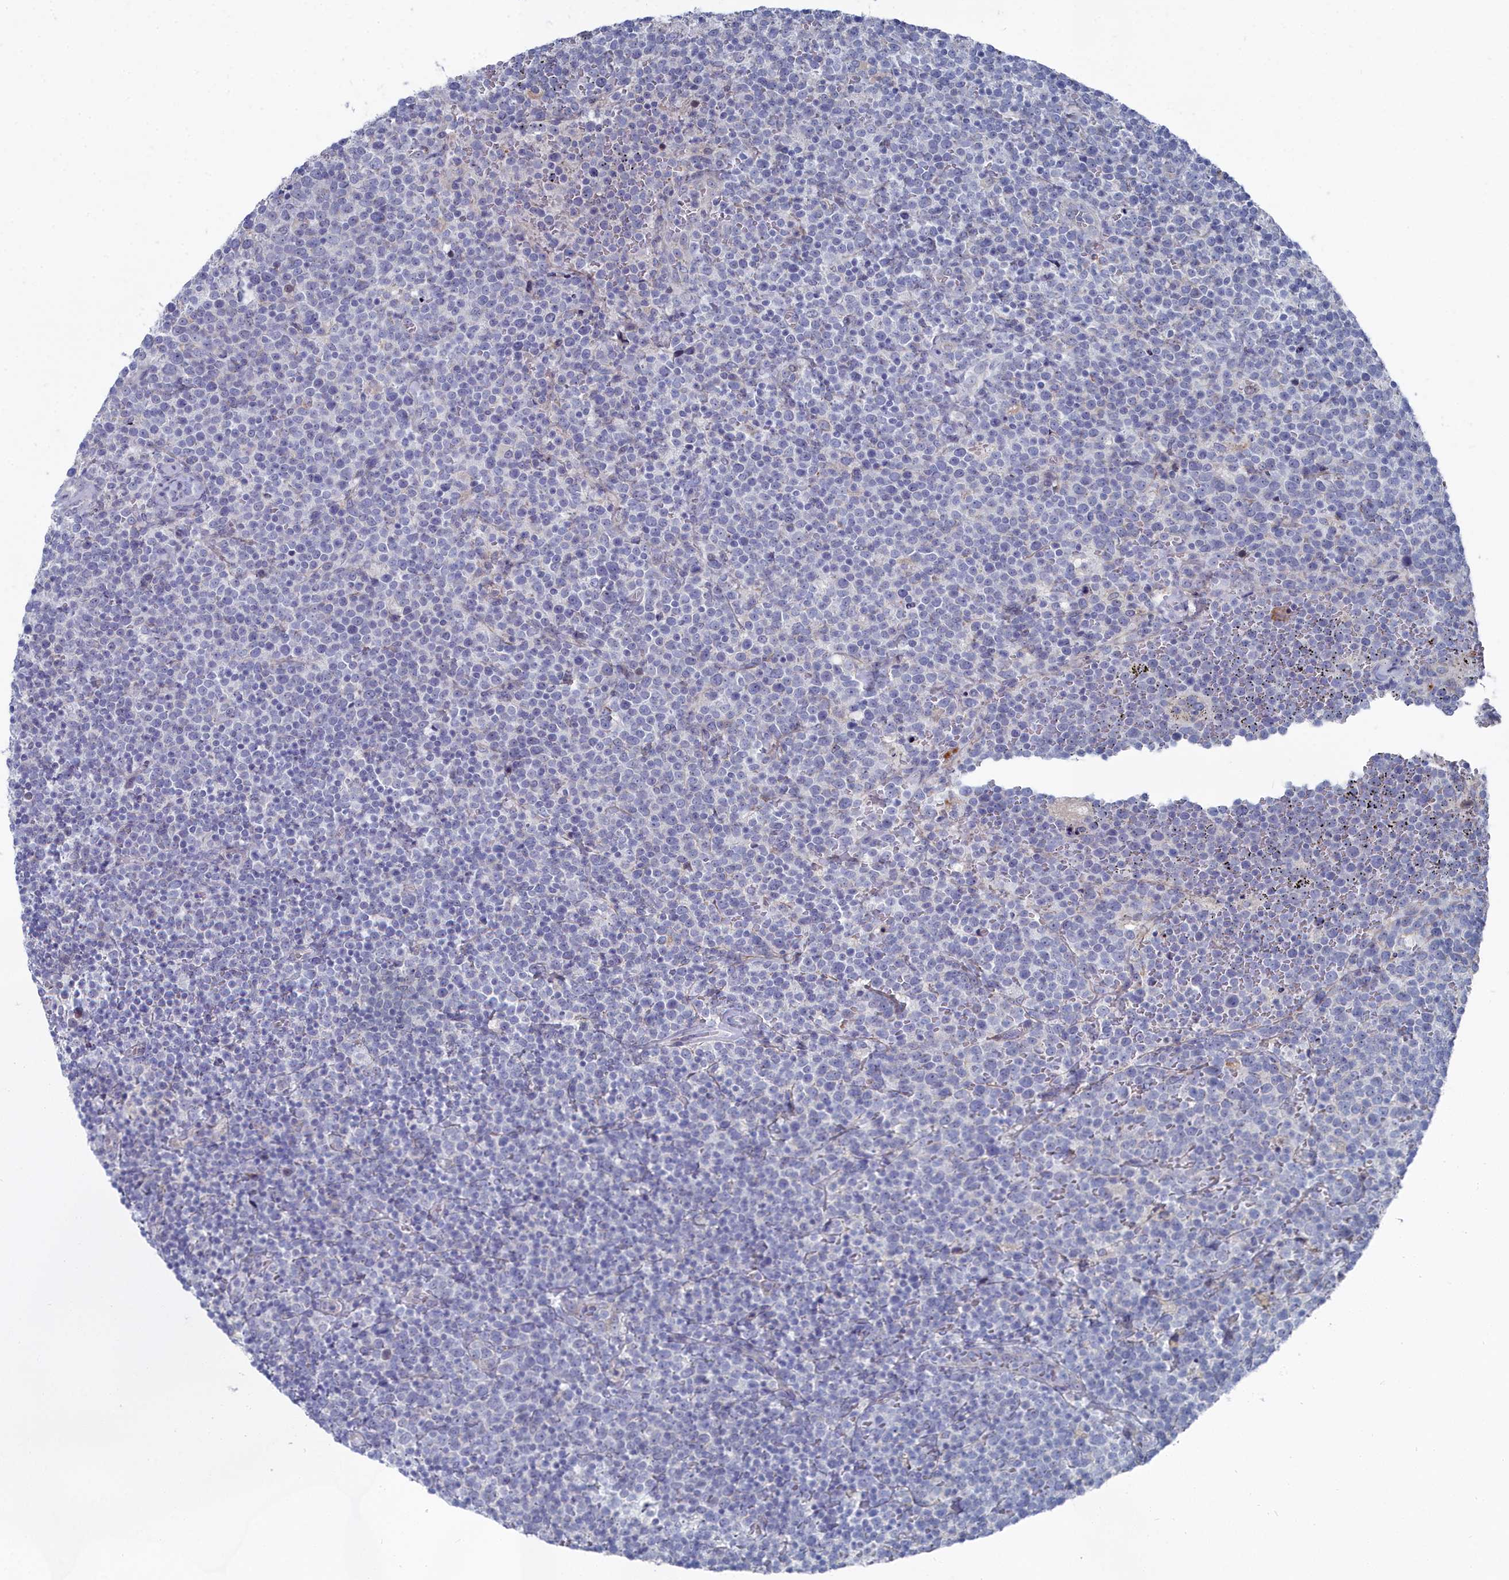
{"staining": {"intensity": "negative", "quantity": "none", "location": "none"}, "tissue": "lymphoma", "cell_type": "Tumor cells", "image_type": "cancer", "snomed": [{"axis": "morphology", "description": "Malignant lymphoma, non-Hodgkin's type, High grade"}, {"axis": "topography", "description": "Lymph node"}], "caption": "High magnification brightfield microscopy of lymphoma stained with DAB (brown) and counterstained with hematoxylin (blue): tumor cells show no significant expression.", "gene": "SHISAL2A", "patient": {"sex": "male", "age": 61}}